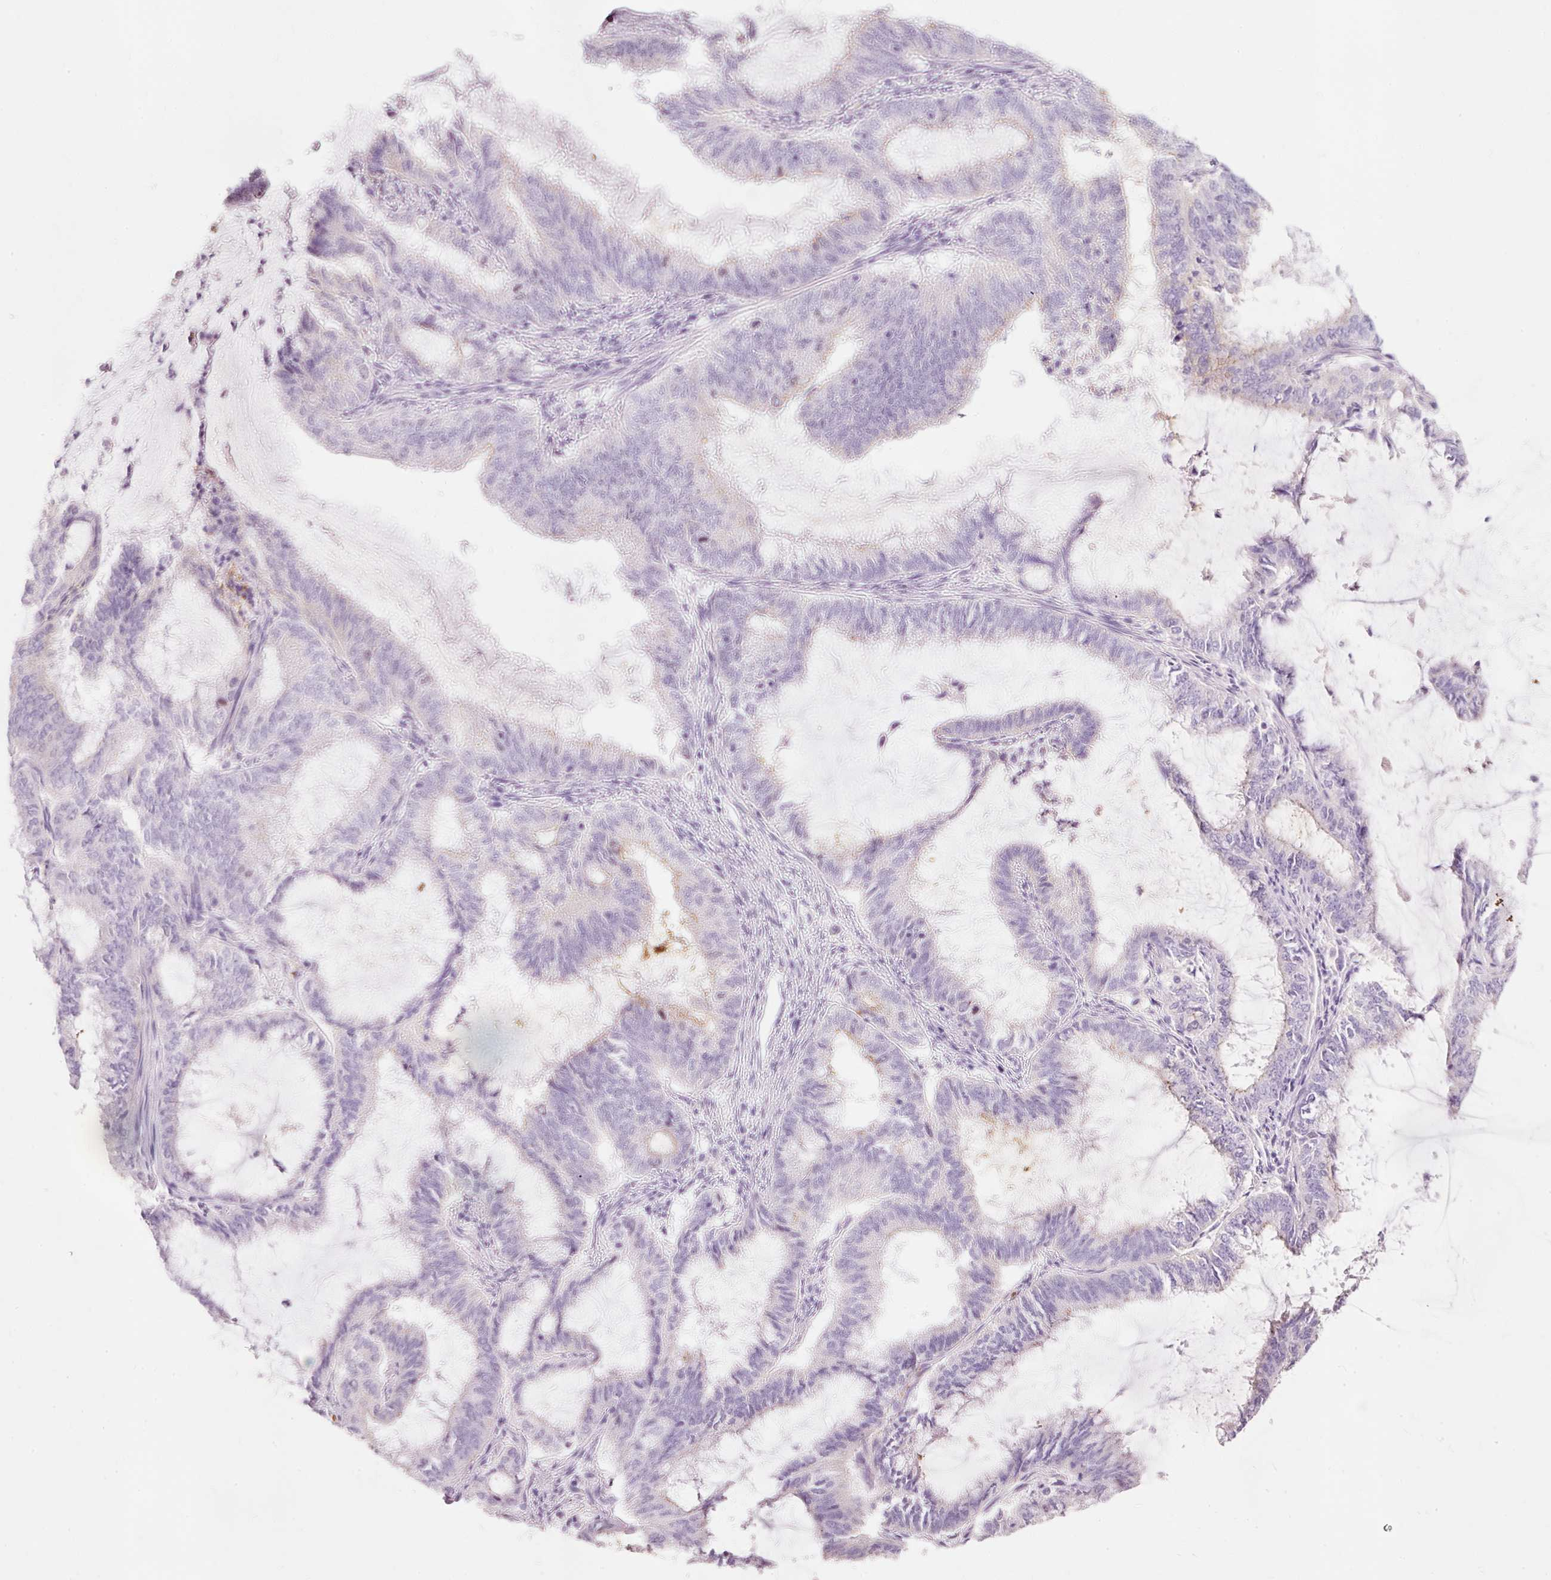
{"staining": {"intensity": "negative", "quantity": "none", "location": "none"}, "tissue": "endometrial cancer", "cell_type": "Tumor cells", "image_type": "cancer", "snomed": [{"axis": "morphology", "description": "Adenocarcinoma, NOS"}, {"axis": "topography", "description": "Endometrium"}], "caption": "Tumor cells are negative for protein expression in human endometrial cancer (adenocarcinoma).", "gene": "DHRS11", "patient": {"sex": "female", "age": 51}}